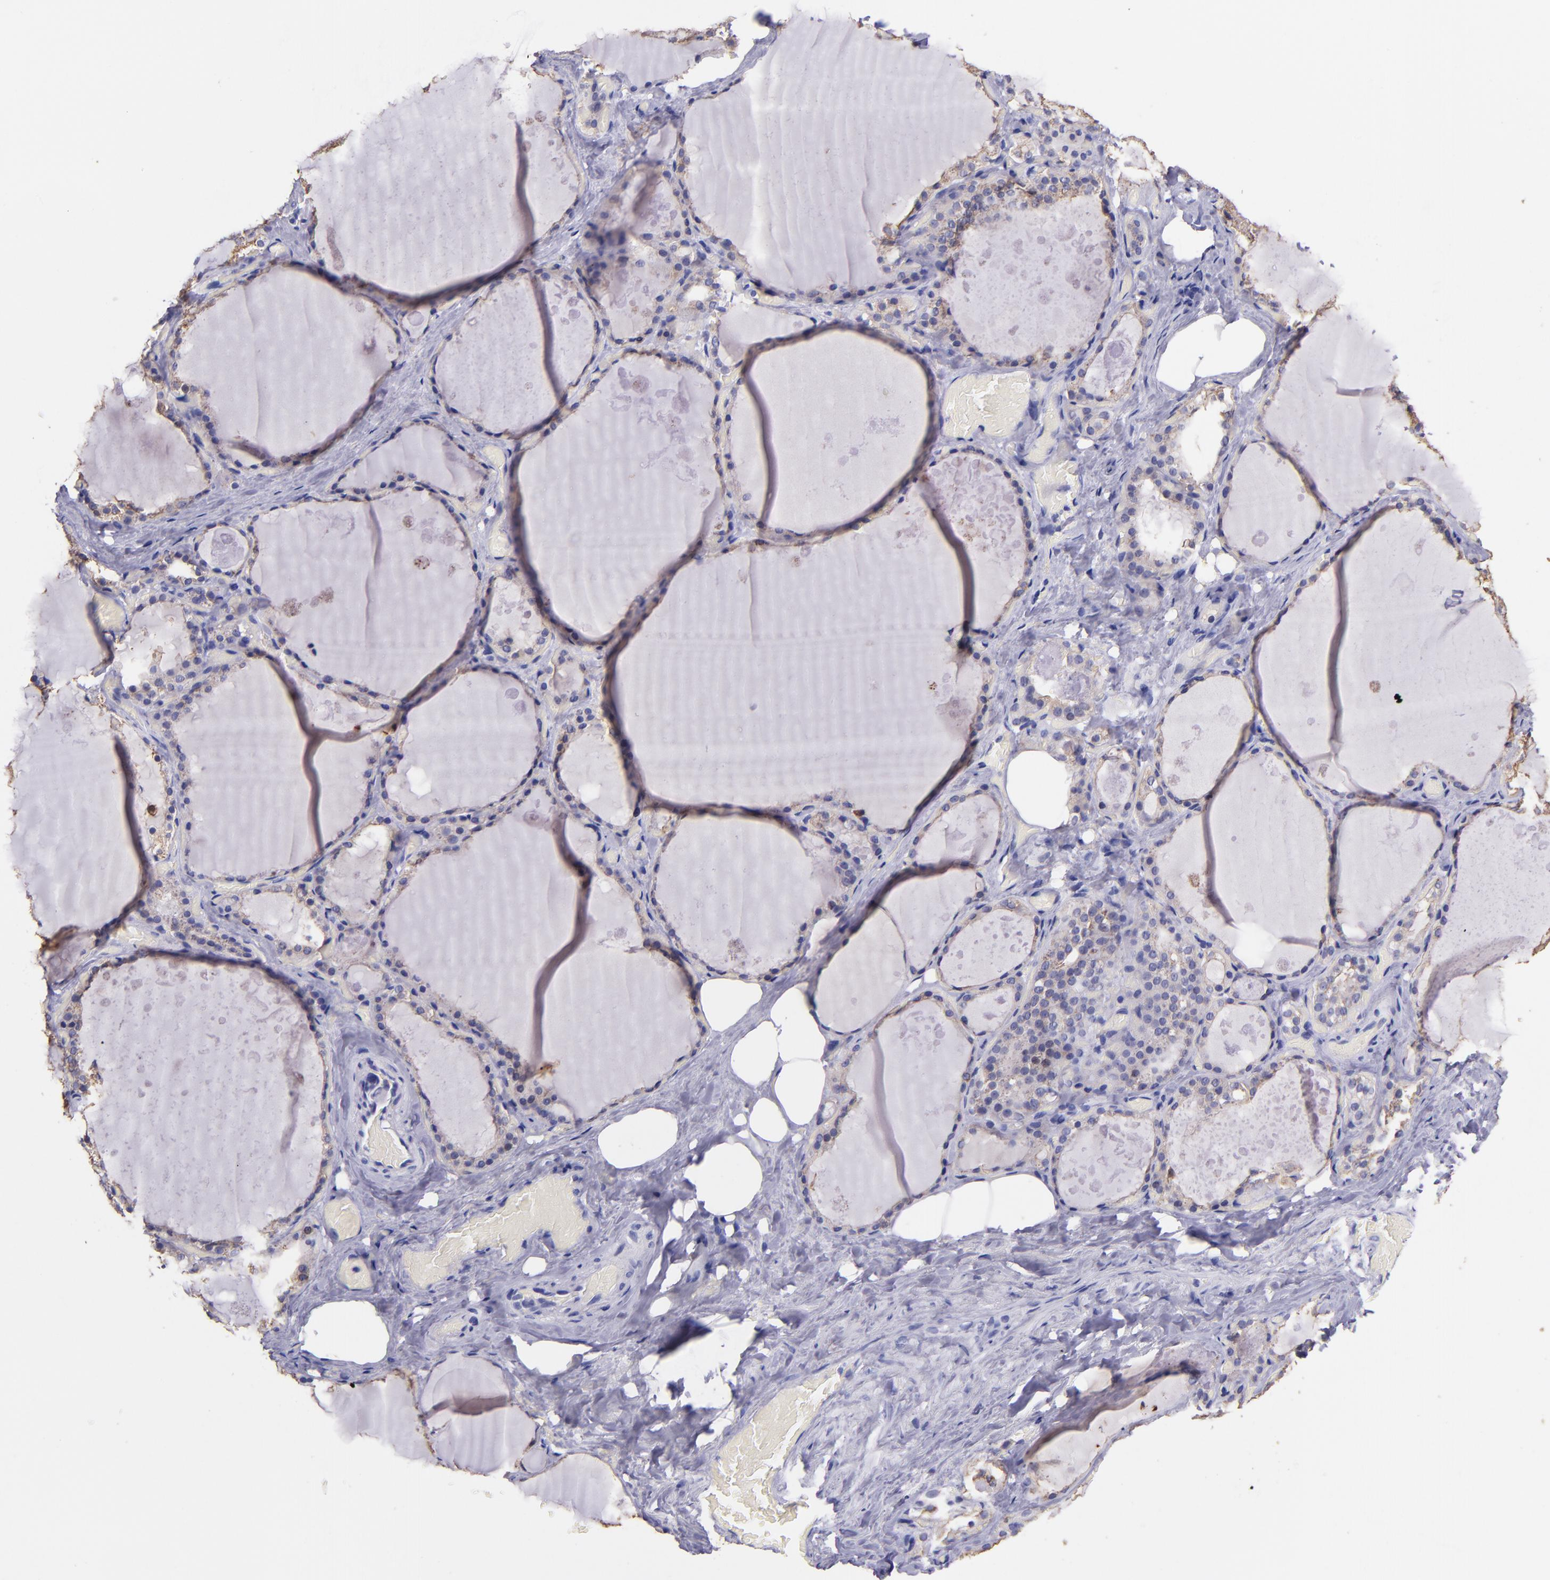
{"staining": {"intensity": "negative", "quantity": "none", "location": "none"}, "tissue": "thyroid gland", "cell_type": "Glandular cells", "image_type": "normal", "snomed": [{"axis": "morphology", "description": "Normal tissue, NOS"}, {"axis": "topography", "description": "Thyroid gland"}], "caption": "Immunohistochemistry (IHC) photomicrograph of benign thyroid gland: human thyroid gland stained with DAB (3,3'-diaminobenzidine) shows no significant protein expression in glandular cells. (Stains: DAB (3,3'-diaminobenzidine) immunohistochemistry (IHC) with hematoxylin counter stain, Microscopy: brightfield microscopy at high magnification).", "gene": "KRT4", "patient": {"sex": "male", "age": 61}}